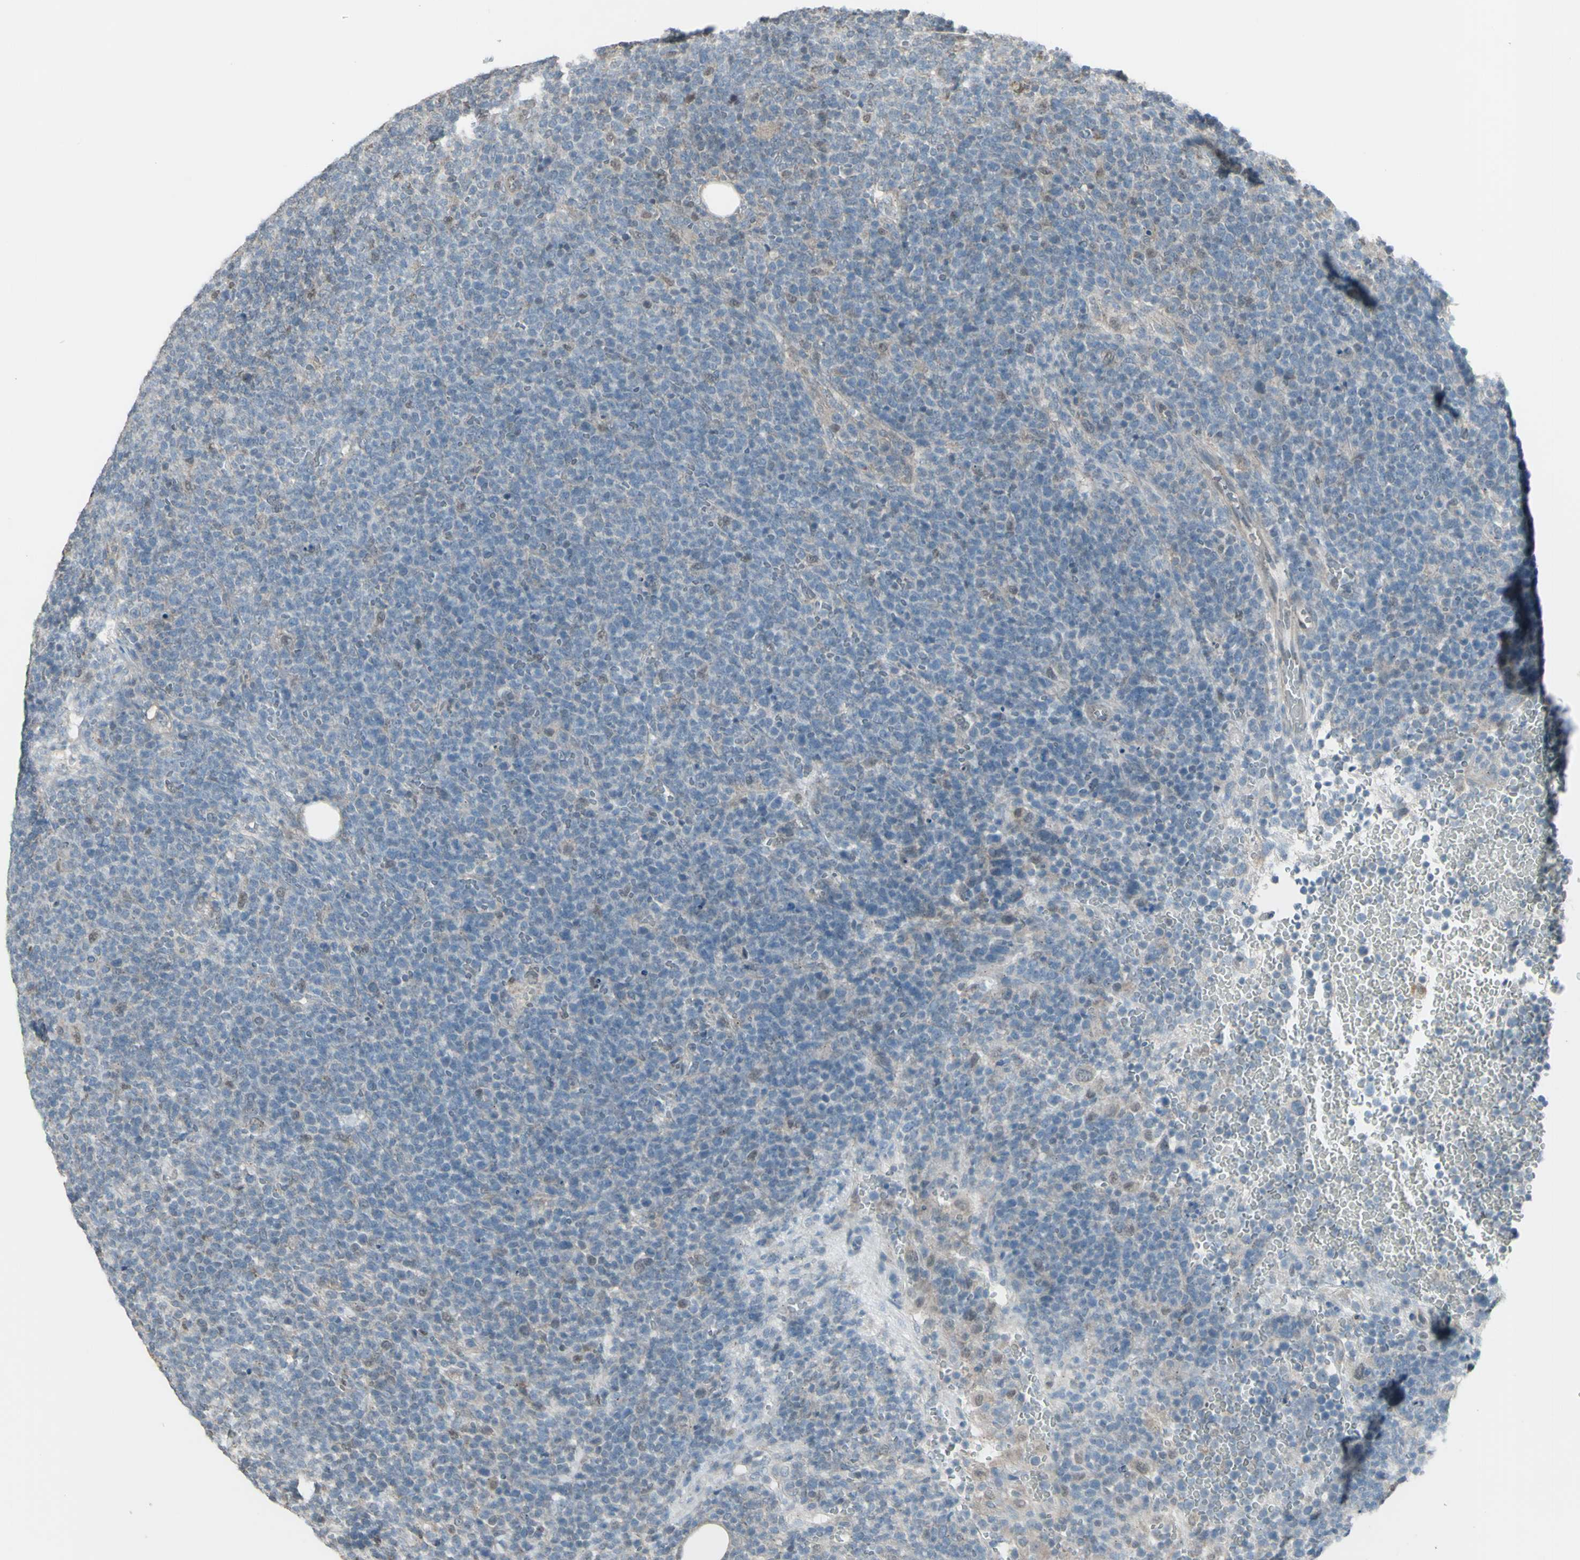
{"staining": {"intensity": "negative", "quantity": "none", "location": "none"}, "tissue": "lymphoma", "cell_type": "Tumor cells", "image_type": "cancer", "snomed": [{"axis": "morphology", "description": "Malignant lymphoma, non-Hodgkin's type, High grade"}, {"axis": "topography", "description": "Lymph node"}], "caption": "Photomicrograph shows no protein staining in tumor cells of lymphoma tissue.", "gene": "FXYD3", "patient": {"sex": "male", "age": 61}}